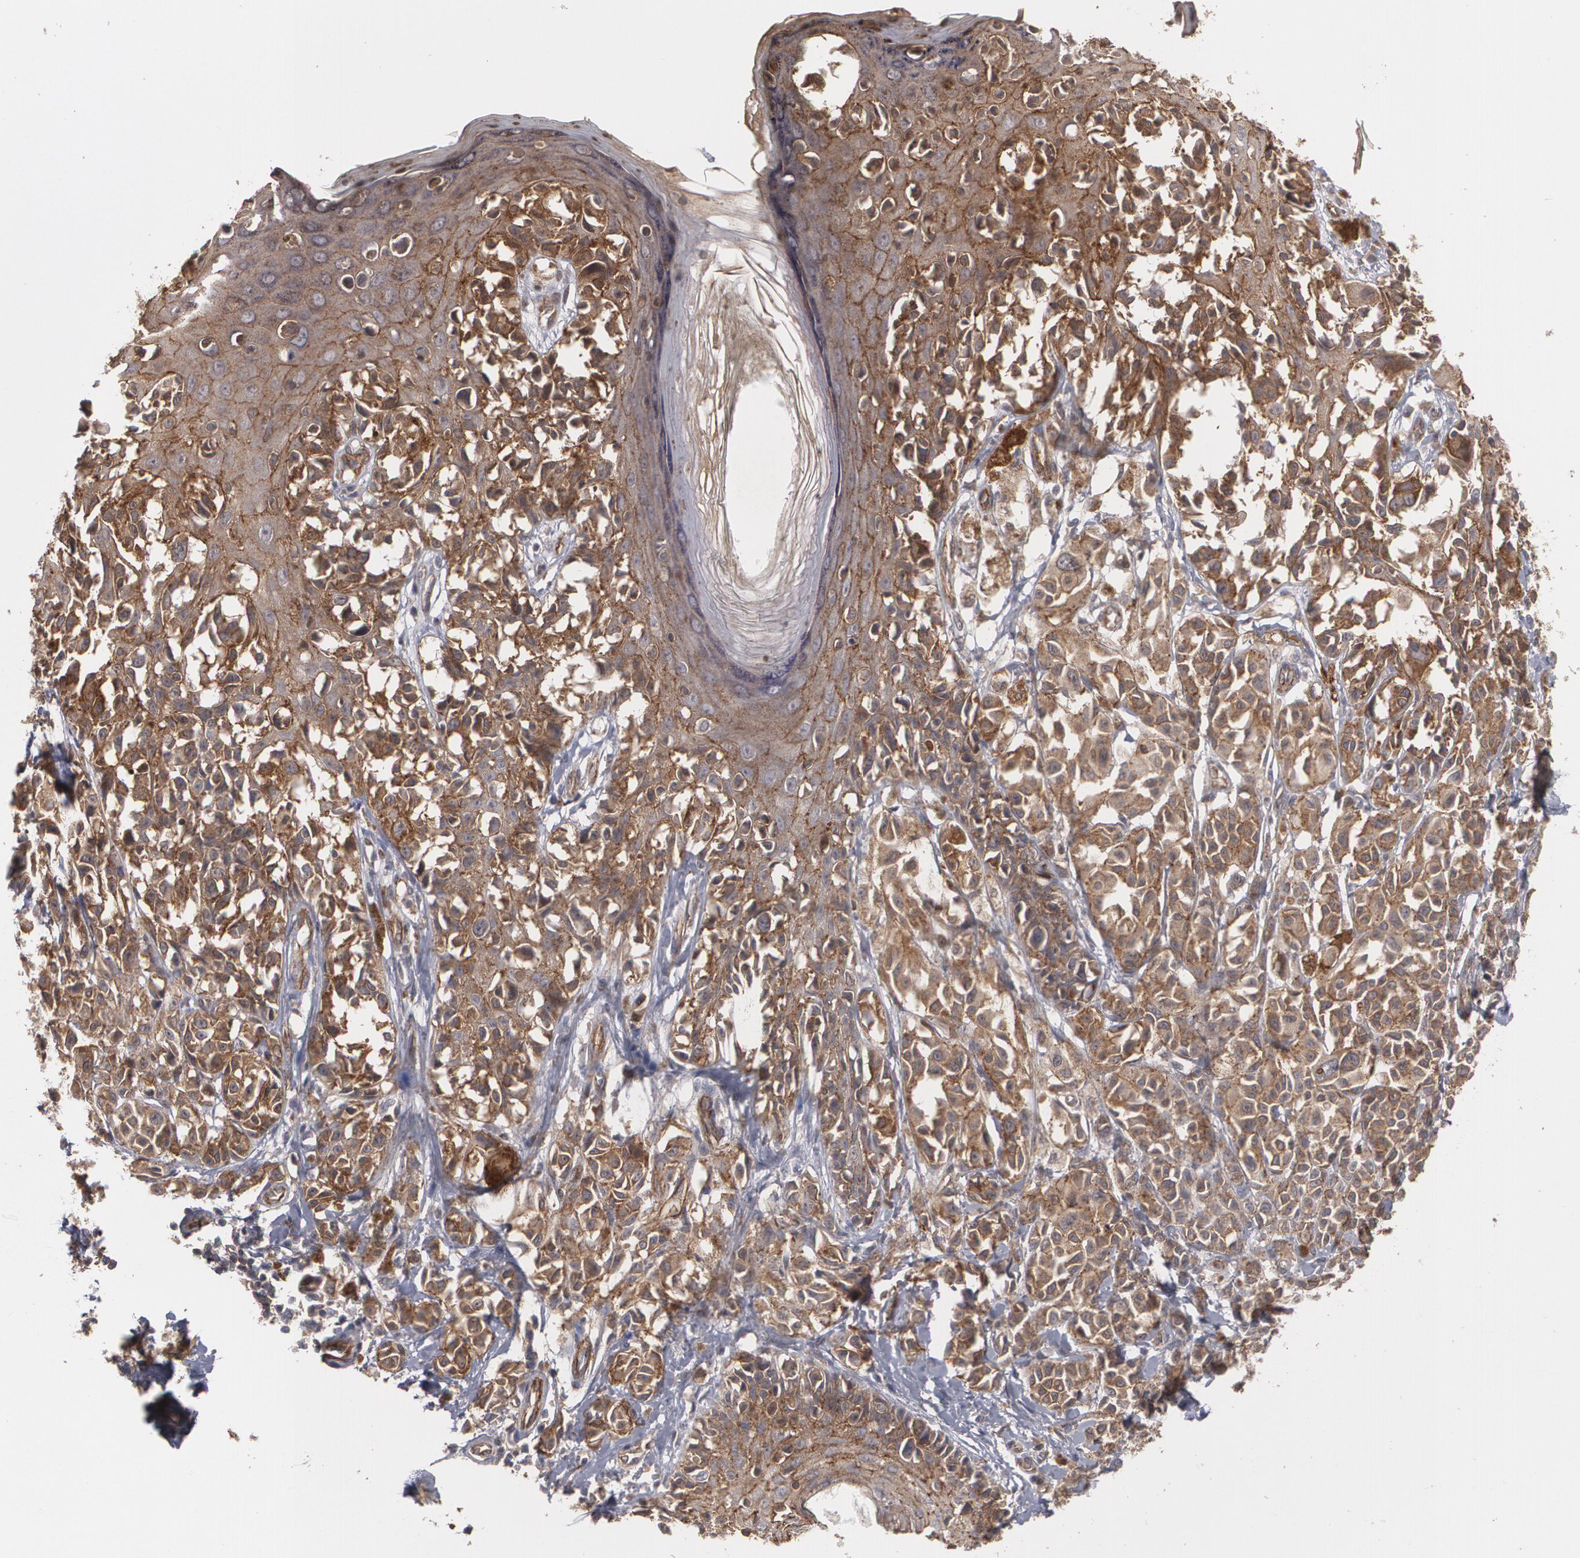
{"staining": {"intensity": "strong", "quantity": ">75%", "location": "cytoplasmic/membranous"}, "tissue": "melanoma", "cell_type": "Tumor cells", "image_type": "cancer", "snomed": [{"axis": "morphology", "description": "Malignant melanoma, NOS"}, {"axis": "topography", "description": "Skin"}], "caption": "Tumor cells demonstrate strong cytoplasmic/membranous positivity in approximately >75% of cells in melanoma.", "gene": "TJP1", "patient": {"sex": "female", "age": 38}}